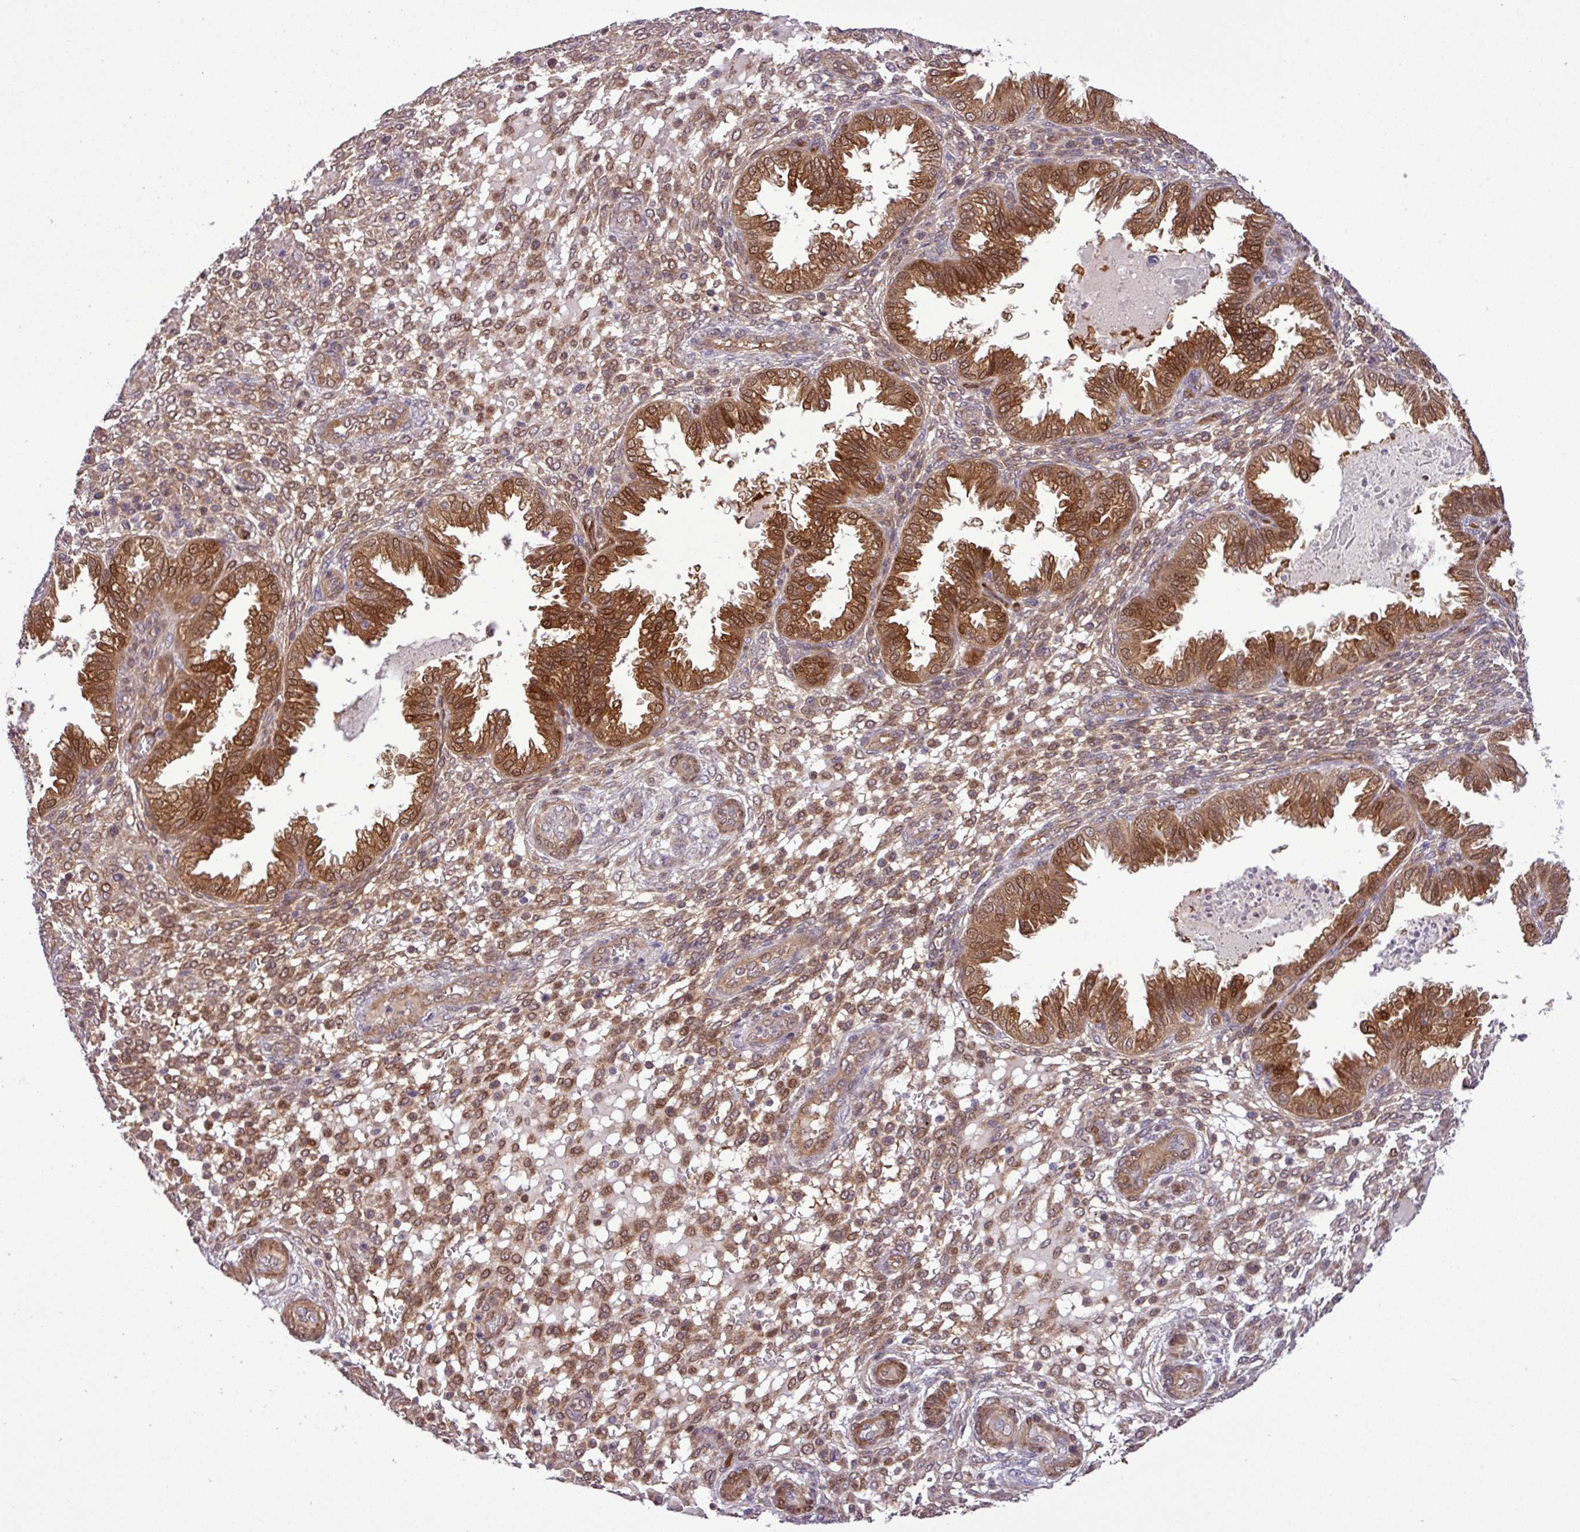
{"staining": {"intensity": "moderate", "quantity": "25%-75%", "location": "cytoplasmic/membranous,nuclear"}, "tissue": "endometrium", "cell_type": "Cells in endometrial stroma", "image_type": "normal", "snomed": [{"axis": "morphology", "description": "Normal tissue, NOS"}, {"axis": "topography", "description": "Endometrium"}], "caption": "Protein staining displays moderate cytoplasmic/membranous,nuclear expression in approximately 25%-75% of cells in endometrial stroma in normal endometrium. (IHC, brightfield microscopy, high magnification).", "gene": "CARHSP1", "patient": {"sex": "female", "age": 33}}